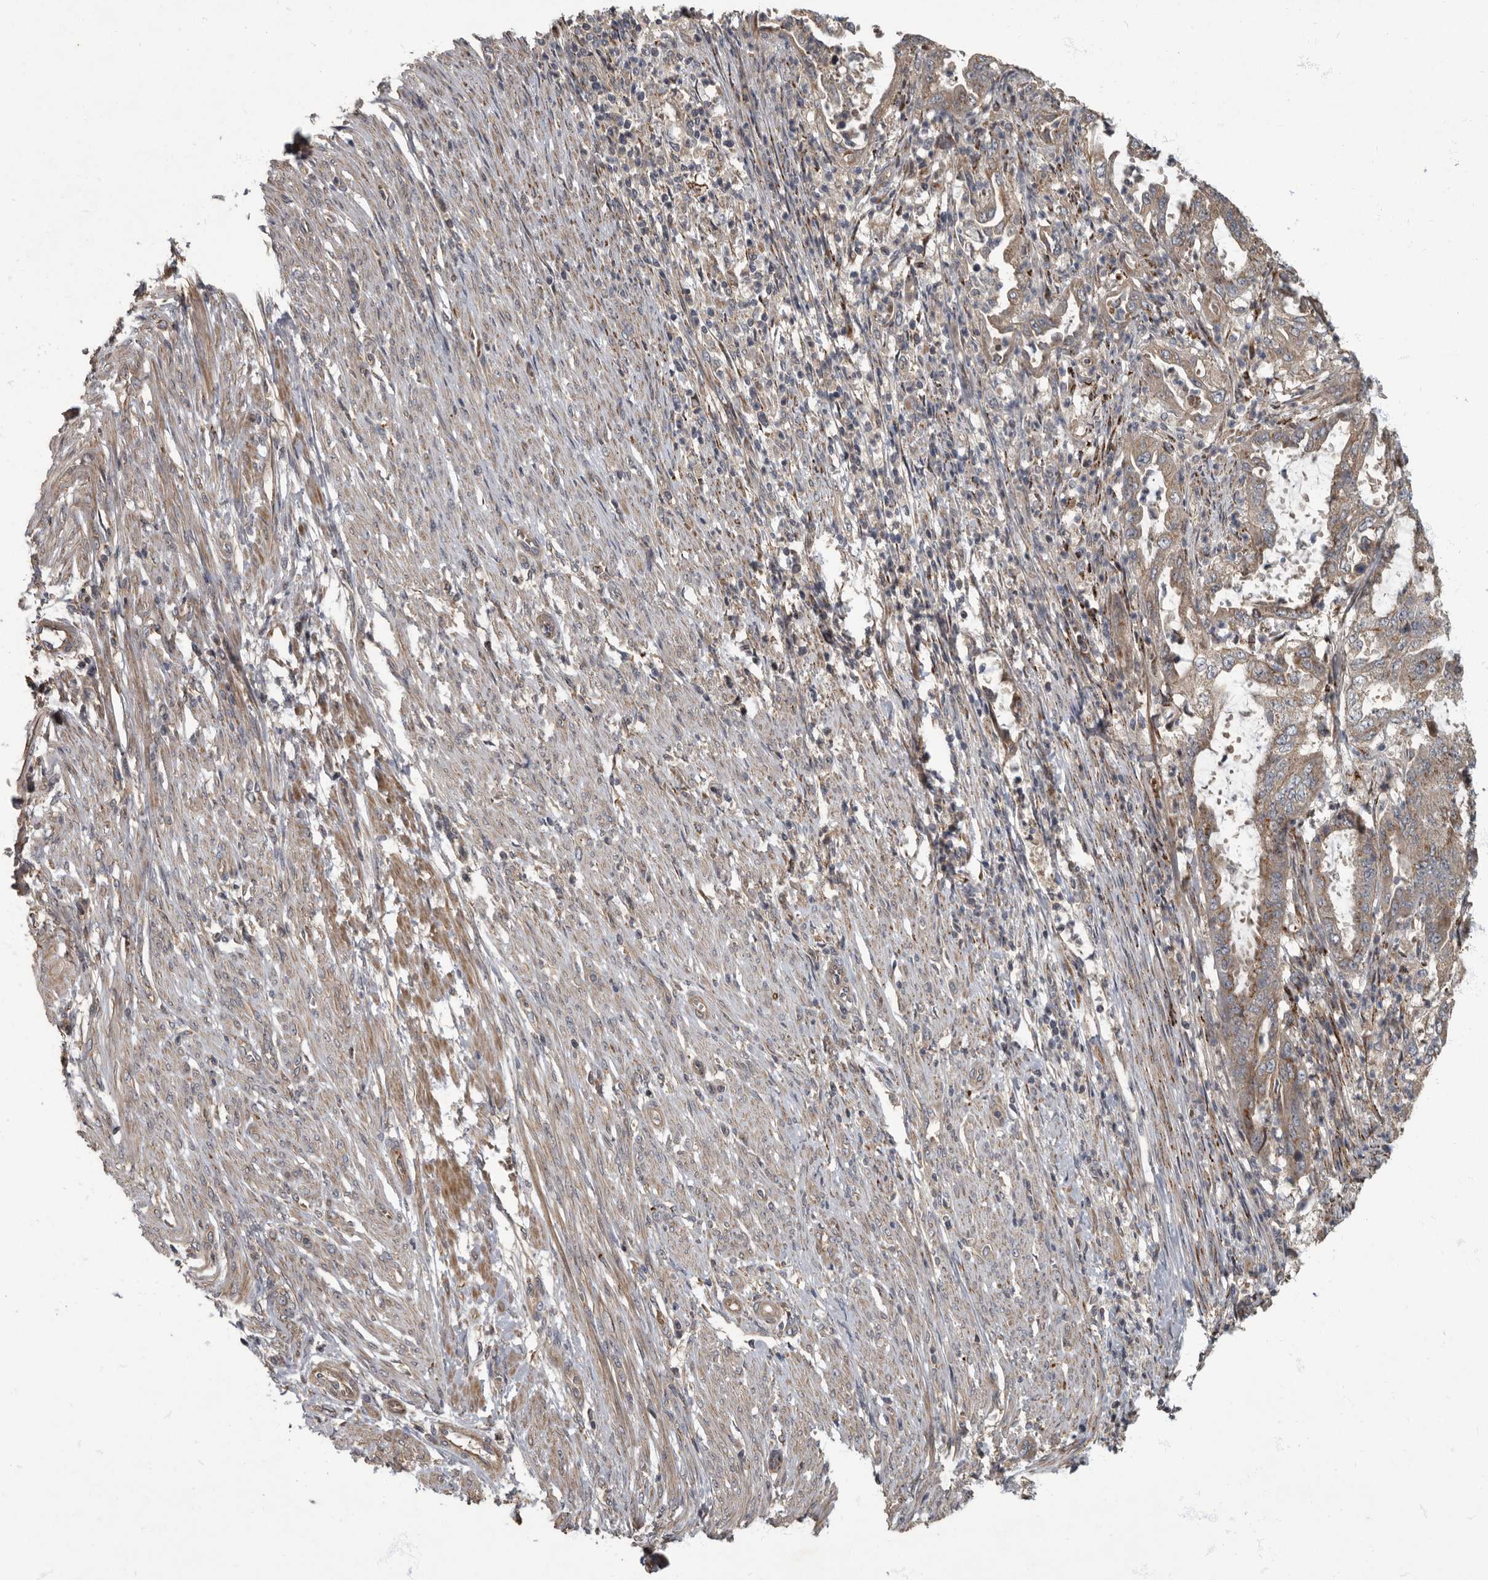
{"staining": {"intensity": "moderate", "quantity": "25%-75%", "location": "cytoplasmic/membranous"}, "tissue": "endometrial cancer", "cell_type": "Tumor cells", "image_type": "cancer", "snomed": [{"axis": "morphology", "description": "Adenocarcinoma, NOS"}, {"axis": "topography", "description": "Endometrium"}], "caption": "Immunohistochemistry (IHC) staining of adenocarcinoma (endometrial), which demonstrates medium levels of moderate cytoplasmic/membranous staining in about 25%-75% of tumor cells indicating moderate cytoplasmic/membranous protein staining. The staining was performed using DAB (brown) for protein detection and nuclei were counterstained in hematoxylin (blue).", "gene": "IQCK", "patient": {"sex": "female", "age": 51}}